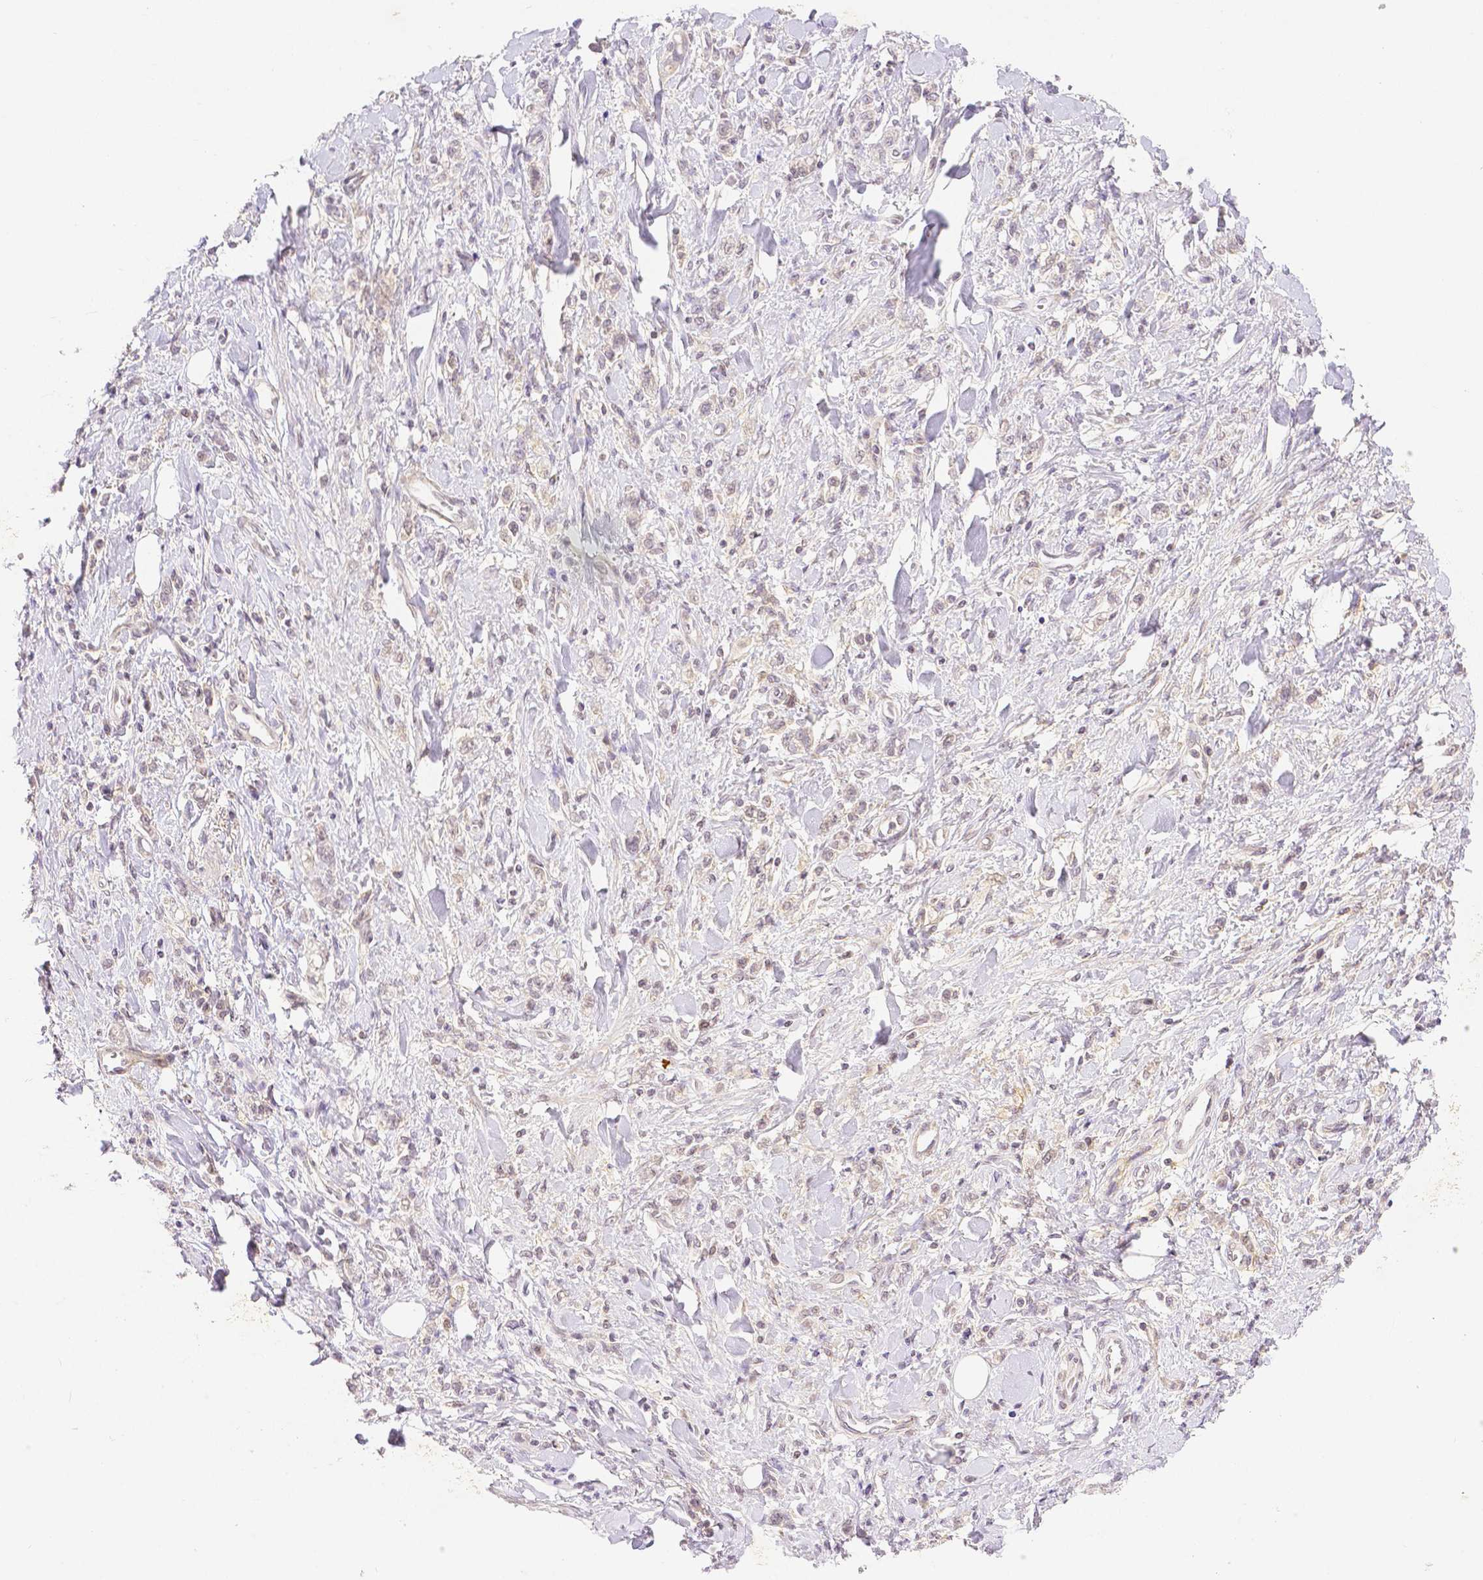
{"staining": {"intensity": "negative", "quantity": "none", "location": "none"}, "tissue": "stomach cancer", "cell_type": "Tumor cells", "image_type": "cancer", "snomed": [{"axis": "morphology", "description": "Adenocarcinoma, NOS"}, {"axis": "topography", "description": "Stomach"}], "caption": "The micrograph exhibits no significant expression in tumor cells of stomach cancer.", "gene": "THY1", "patient": {"sex": "male", "age": 77}}